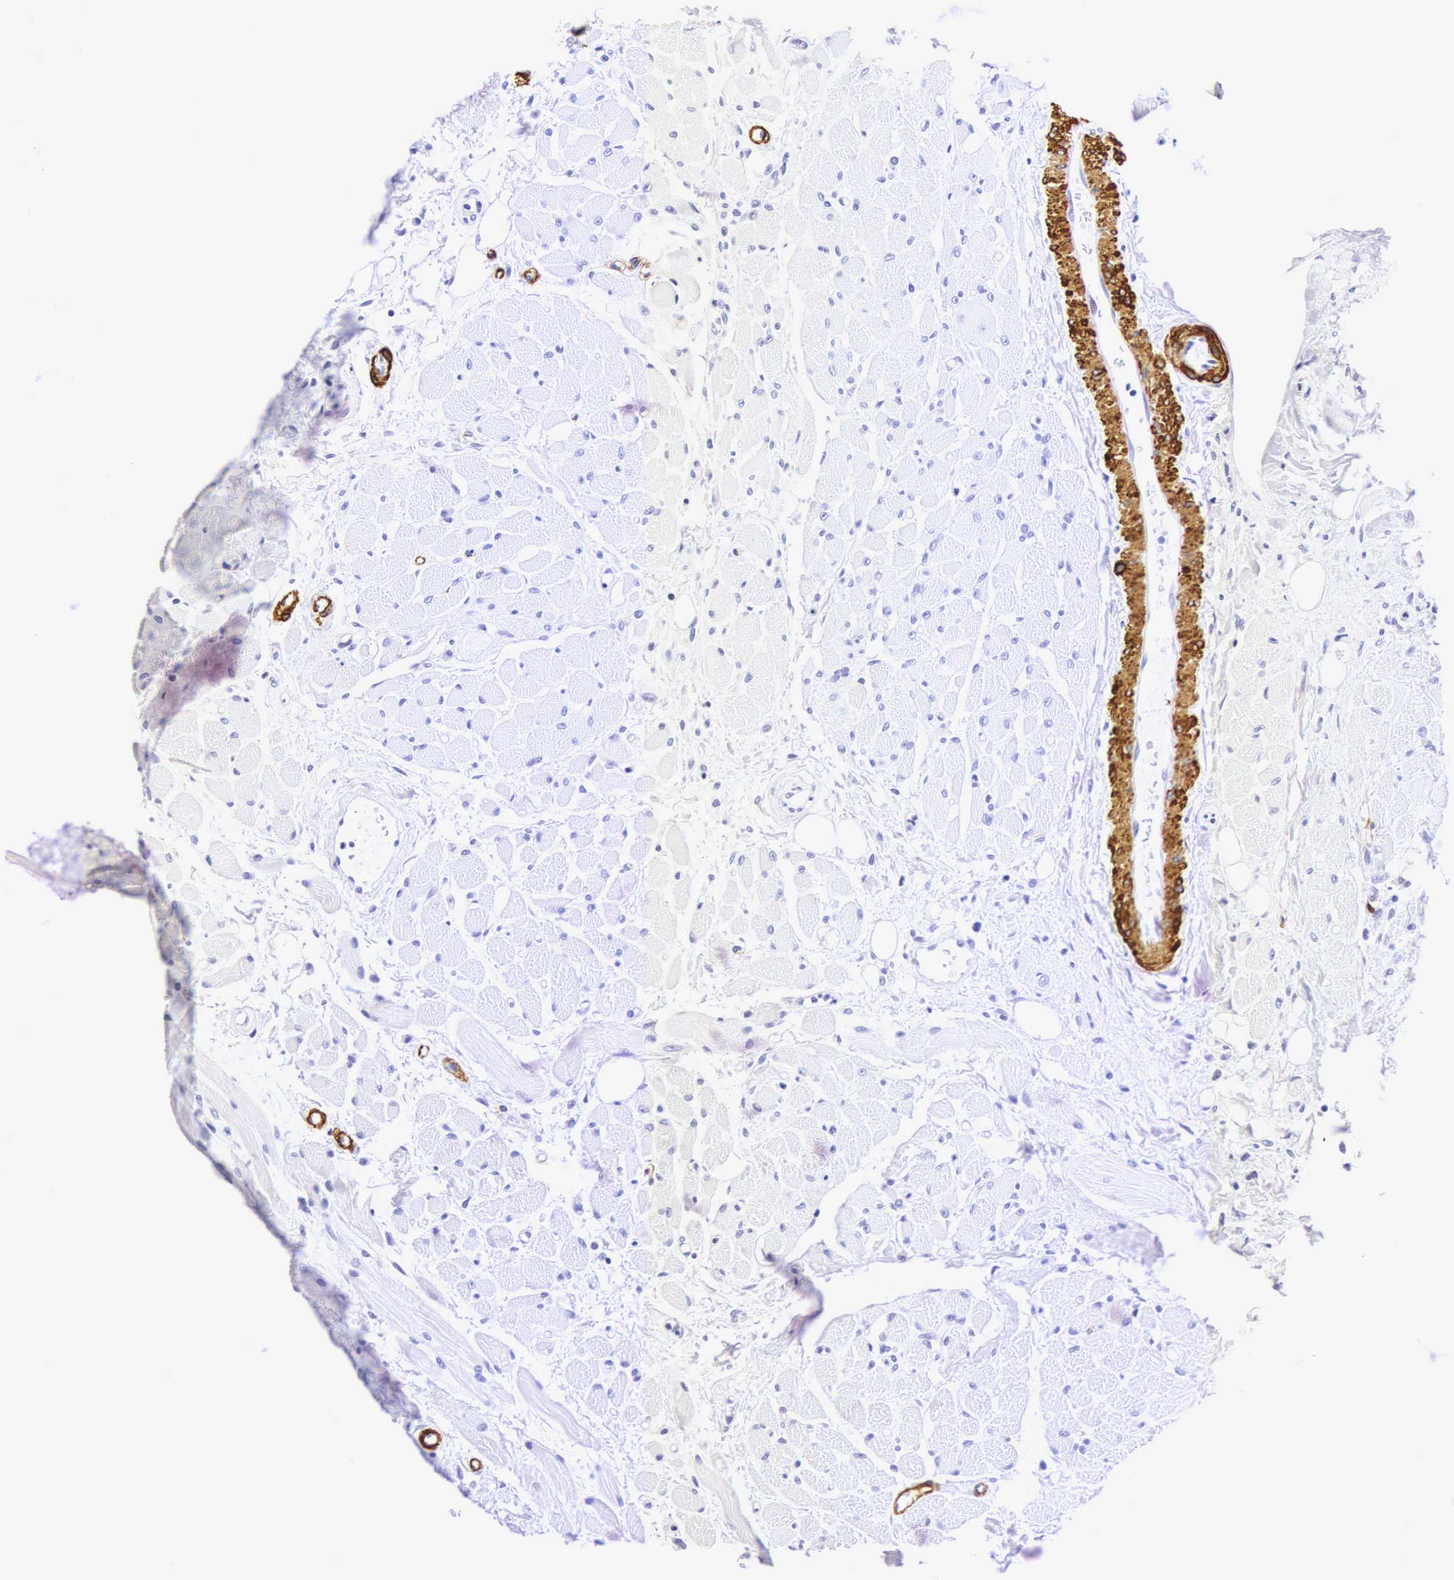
{"staining": {"intensity": "negative", "quantity": "none", "location": "none"}, "tissue": "oral mucosa", "cell_type": "Squamous epithelial cells", "image_type": "normal", "snomed": [{"axis": "morphology", "description": "Normal tissue, NOS"}, {"axis": "topography", "description": "Oral tissue"}], "caption": "Immunohistochemistry (IHC) image of unremarkable oral mucosa stained for a protein (brown), which reveals no positivity in squamous epithelial cells.", "gene": "CALD1", "patient": {"sex": "male", "age": 54}}